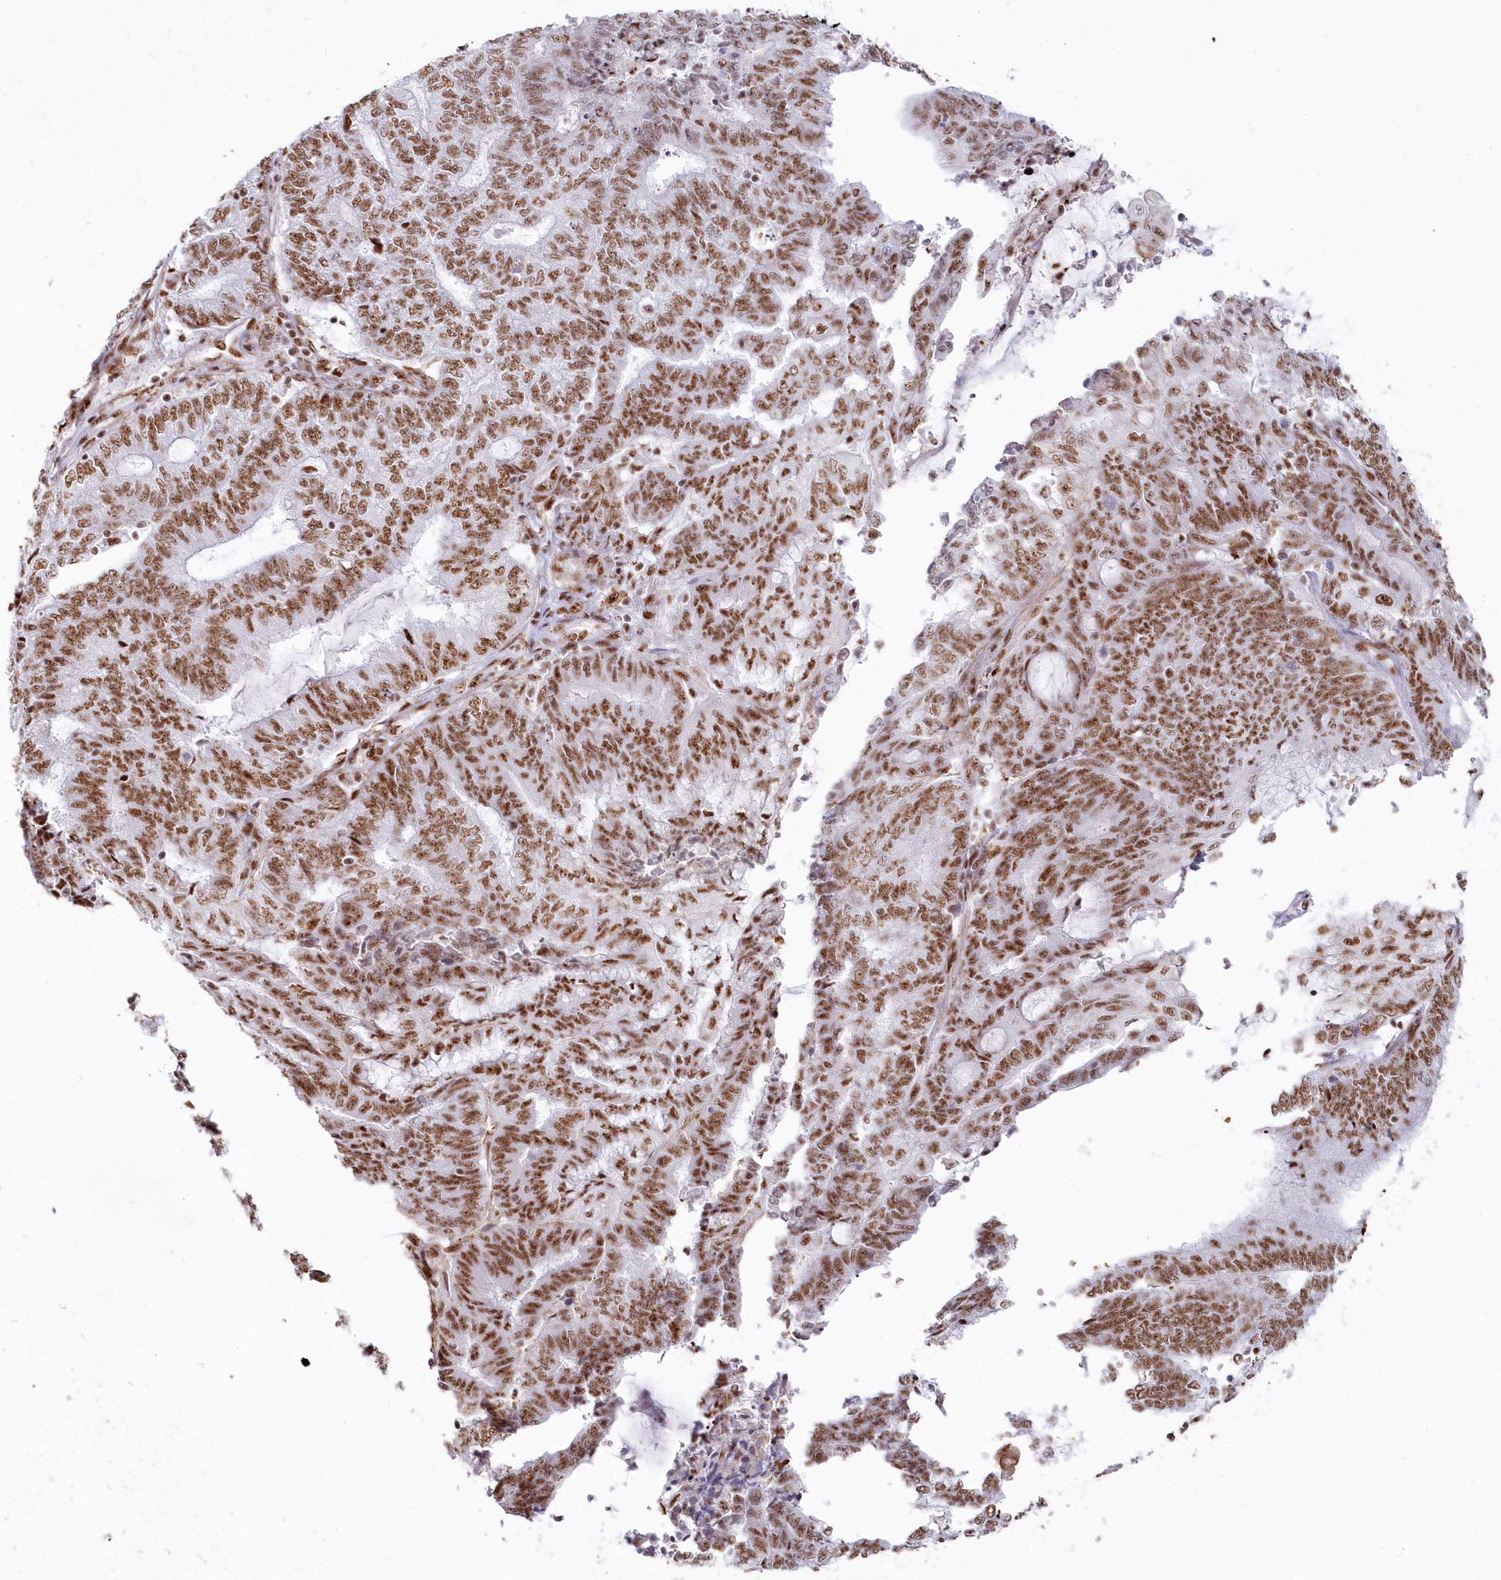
{"staining": {"intensity": "moderate", "quantity": ">75%", "location": "nuclear"}, "tissue": "endometrial cancer", "cell_type": "Tumor cells", "image_type": "cancer", "snomed": [{"axis": "morphology", "description": "Adenocarcinoma, NOS"}, {"axis": "topography", "description": "Uterus"}, {"axis": "topography", "description": "Endometrium"}], "caption": "High-magnification brightfield microscopy of endometrial adenocarcinoma stained with DAB (3,3'-diaminobenzidine) (brown) and counterstained with hematoxylin (blue). tumor cells exhibit moderate nuclear expression is appreciated in approximately>75% of cells.", "gene": "DDX46", "patient": {"sex": "female", "age": 70}}